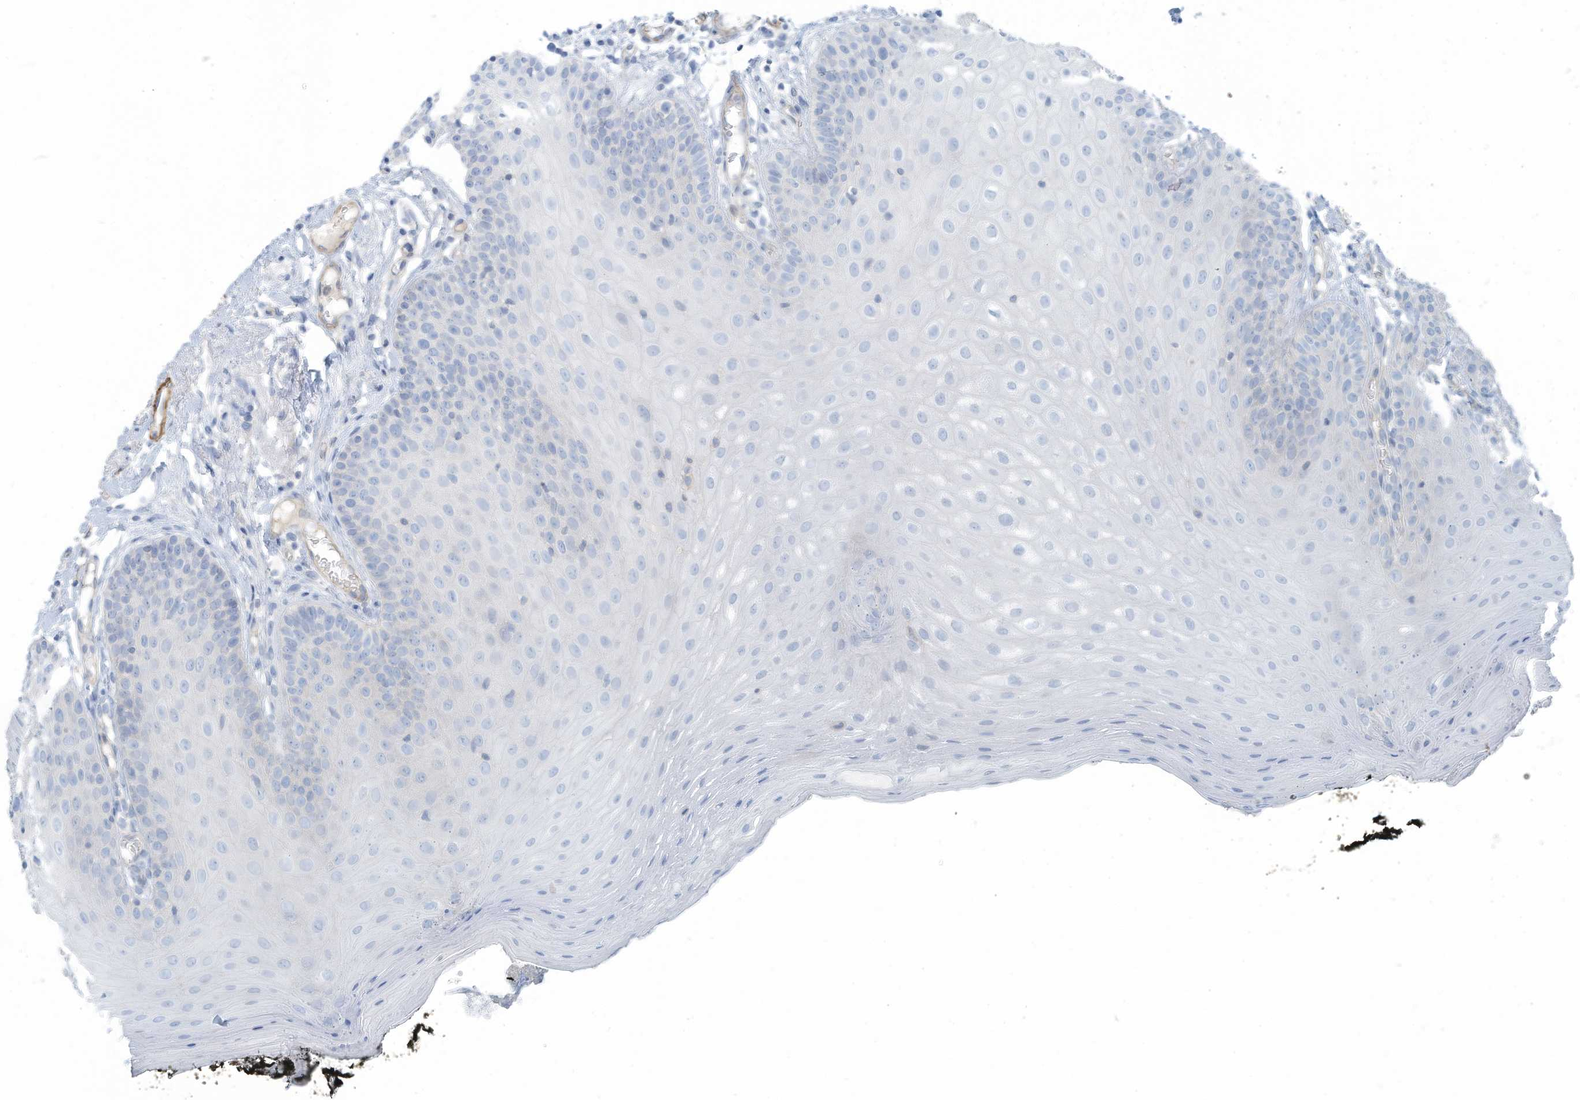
{"staining": {"intensity": "negative", "quantity": "none", "location": "none"}, "tissue": "oral mucosa", "cell_type": "Squamous epithelial cells", "image_type": "normal", "snomed": [{"axis": "morphology", "description": "Normal tissue, NOS"}, {"axis": "topography", "description": "Oral tissue"}], "caption": "There is no significant positivity in squamous epithelial cells of oral mucosa. (IHC, brightfield microscopy, high magnification).", "gene": "ZNF846", "patient": {"sex": "male", "age": 74}}